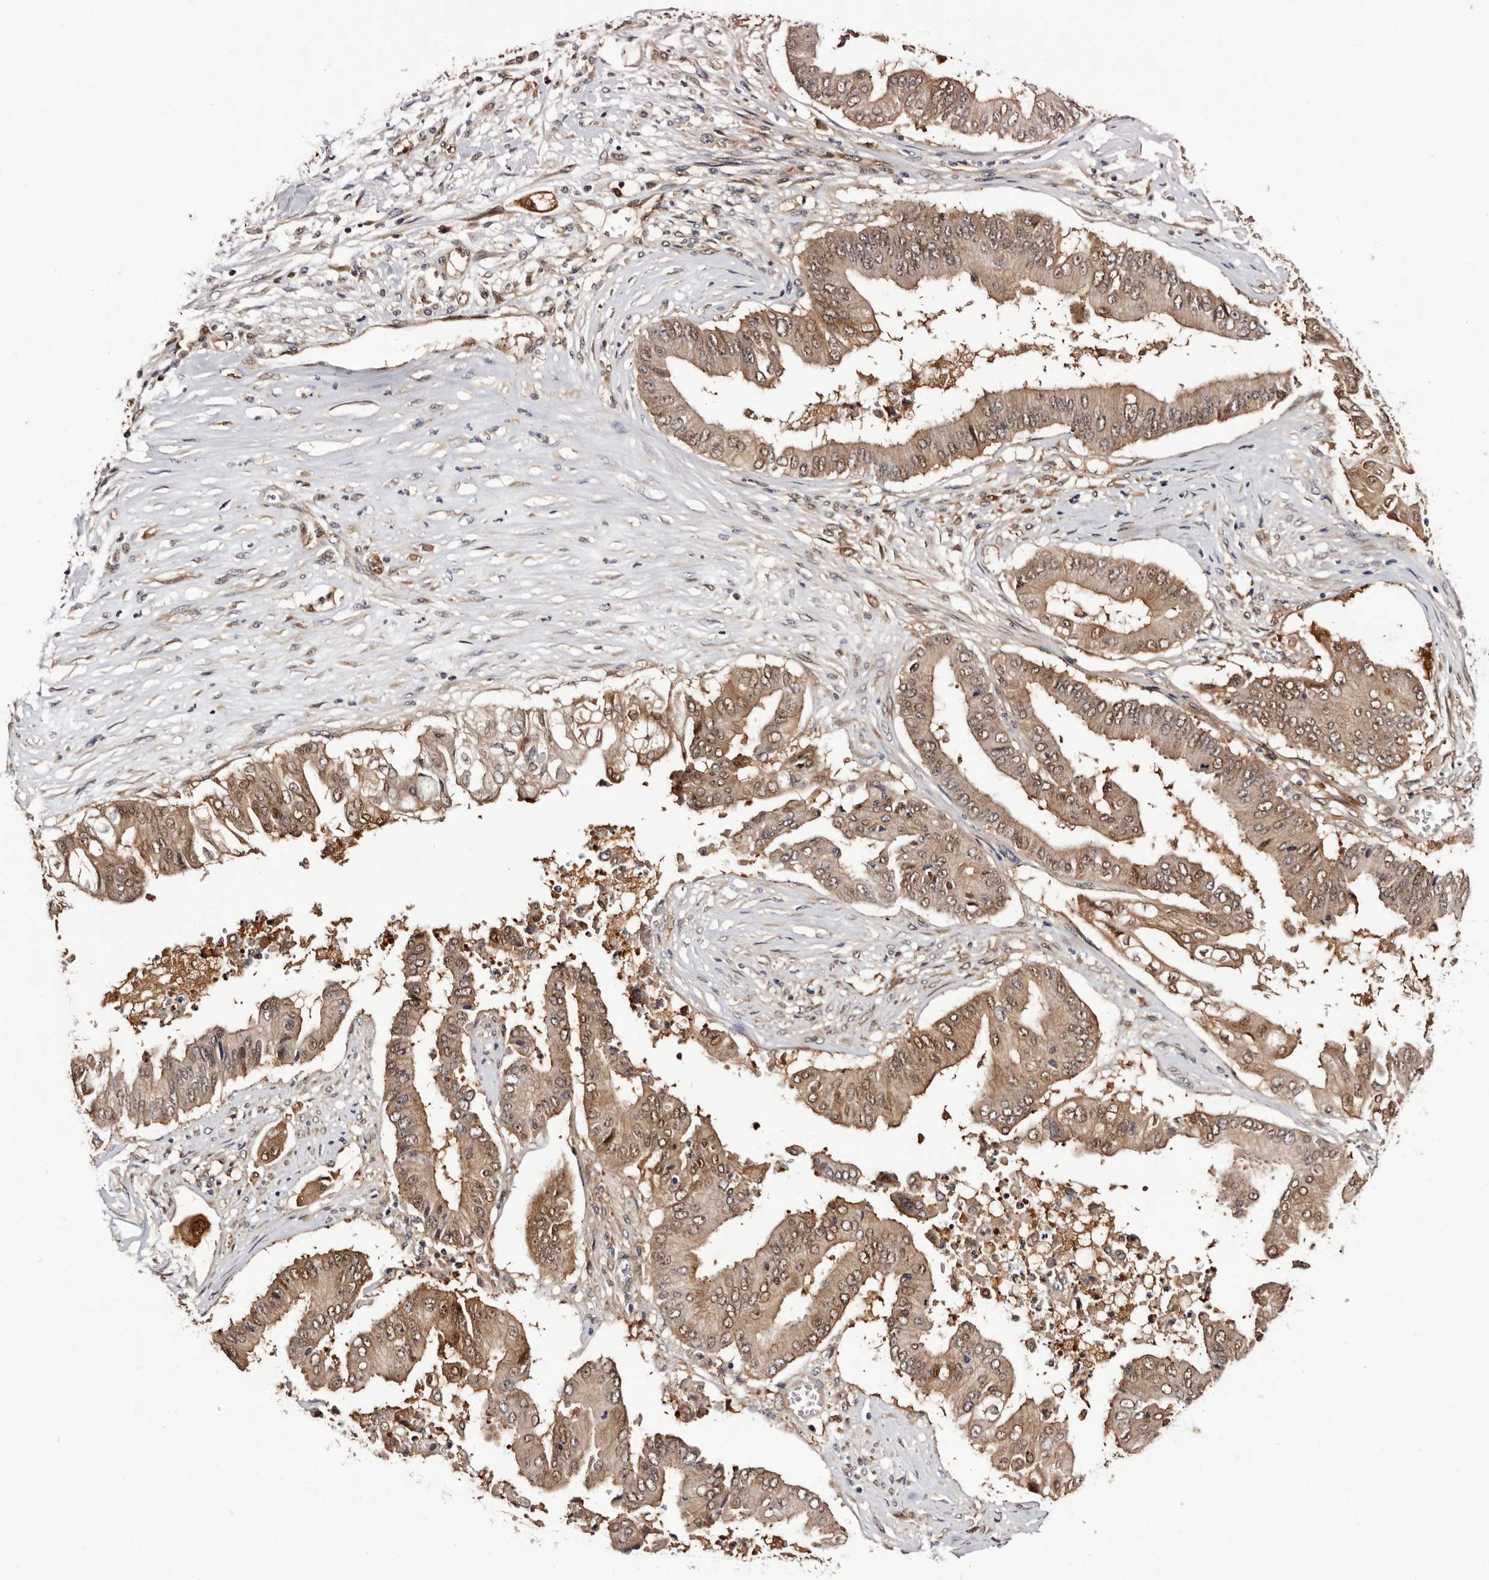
{"staining": {"intensity": "moderate", "quantity": ">75%", "location": "cytoplasmic/membranous,nuclear"}, "tissue": "pancreatic cancer", "cell_type": "Tumor cells", "image_type": "cancer", "snomed": [{"axis": "morphology", "description": "Adenocarcinoma, NOS"}, {"axis": "topography", "description": "Pancreas"}], "caption": "Pancreatic cancer was stained to show a protein in brown. There is medium levels of moderate cytoplasmic/membranous and nuclear positivity in approximately >75% of tumor cells.", "gene": "TP53I3", "patient": {"sex": "female", "age": 77}}